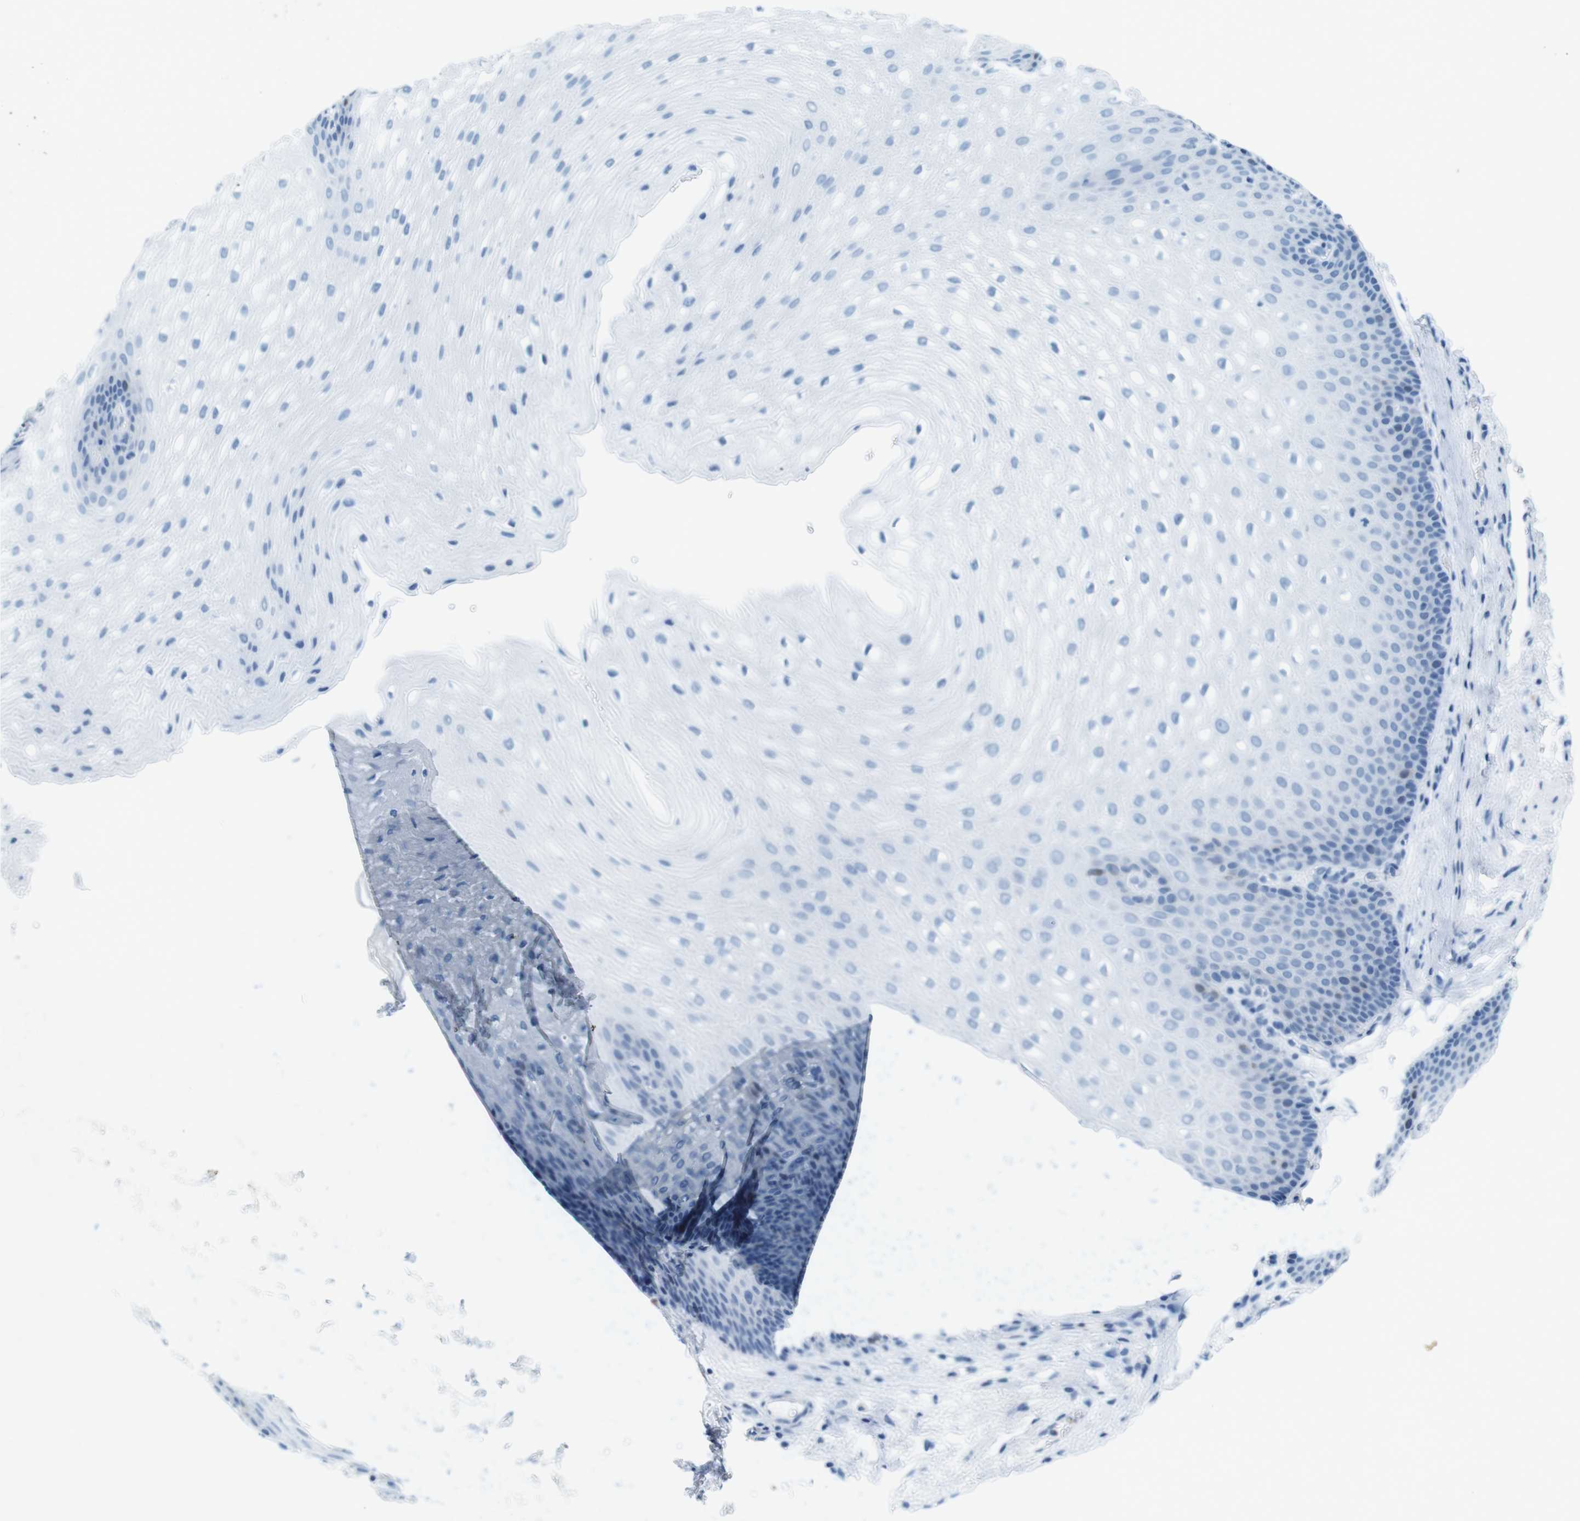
{"staining": {"intensity": "weak", "quantity": "<25%", "location": "nuclear"}, "tissue": "esophagus", "cell_type": "Squamous epithelial cells", "image_type": "normal", "snomed": [{"axis": "morphology", "description": "Normal tissue, NOS"}, {"axis": "topography", "description": "Esophagus"}], "caption": "This is a histopathology image of immunohistochemistry (IHC) staining of normal esophagus, which shows no staining in squamous epithelial cells.", "gene": "CTAG1B", "patient": {"sex": "male", "age": 48}}